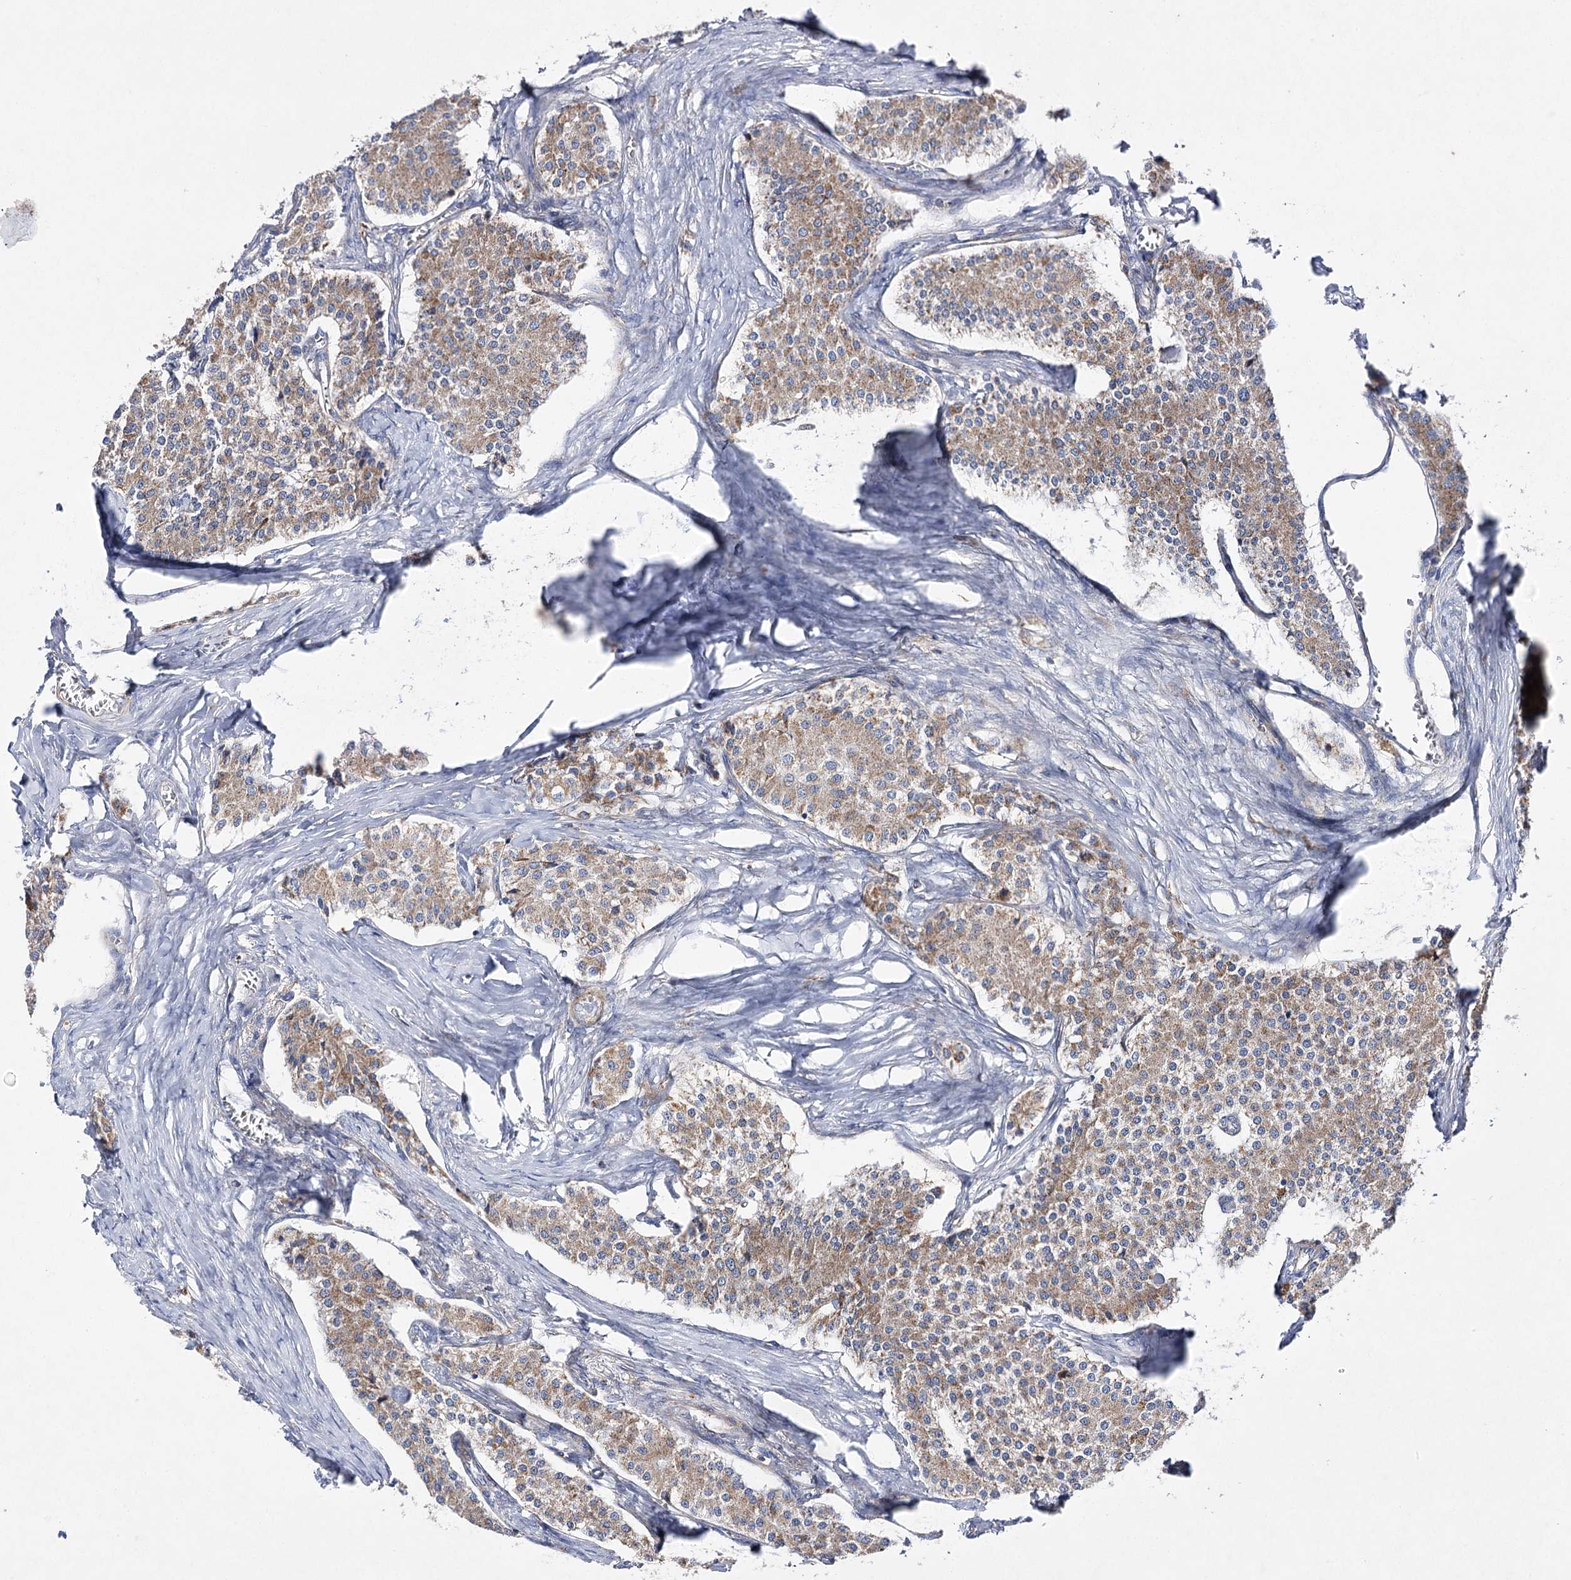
{"staining": {"intensity": "moderate", "quantity": ">75%", "location": "cytoplasmic/membranous"}, "tissue": "carcinoid", "cell_type": "Tumor cells", "image_type": "cancer", "snomed": [{"axis": "morphology", "description": "Carcinoid, malignant, NOS"}, {"axis": "topography", "description": "Colon"}], "caption": "Tumor cells demonstrate moderate cytoplasmic/membranous expression in approximately >75% of cells in carcinoid. (DAB IHC, brown staining for protein, blue staining for nuclei).", "gene": "COX15", "patient": {"sex": "female", "age": 52}}